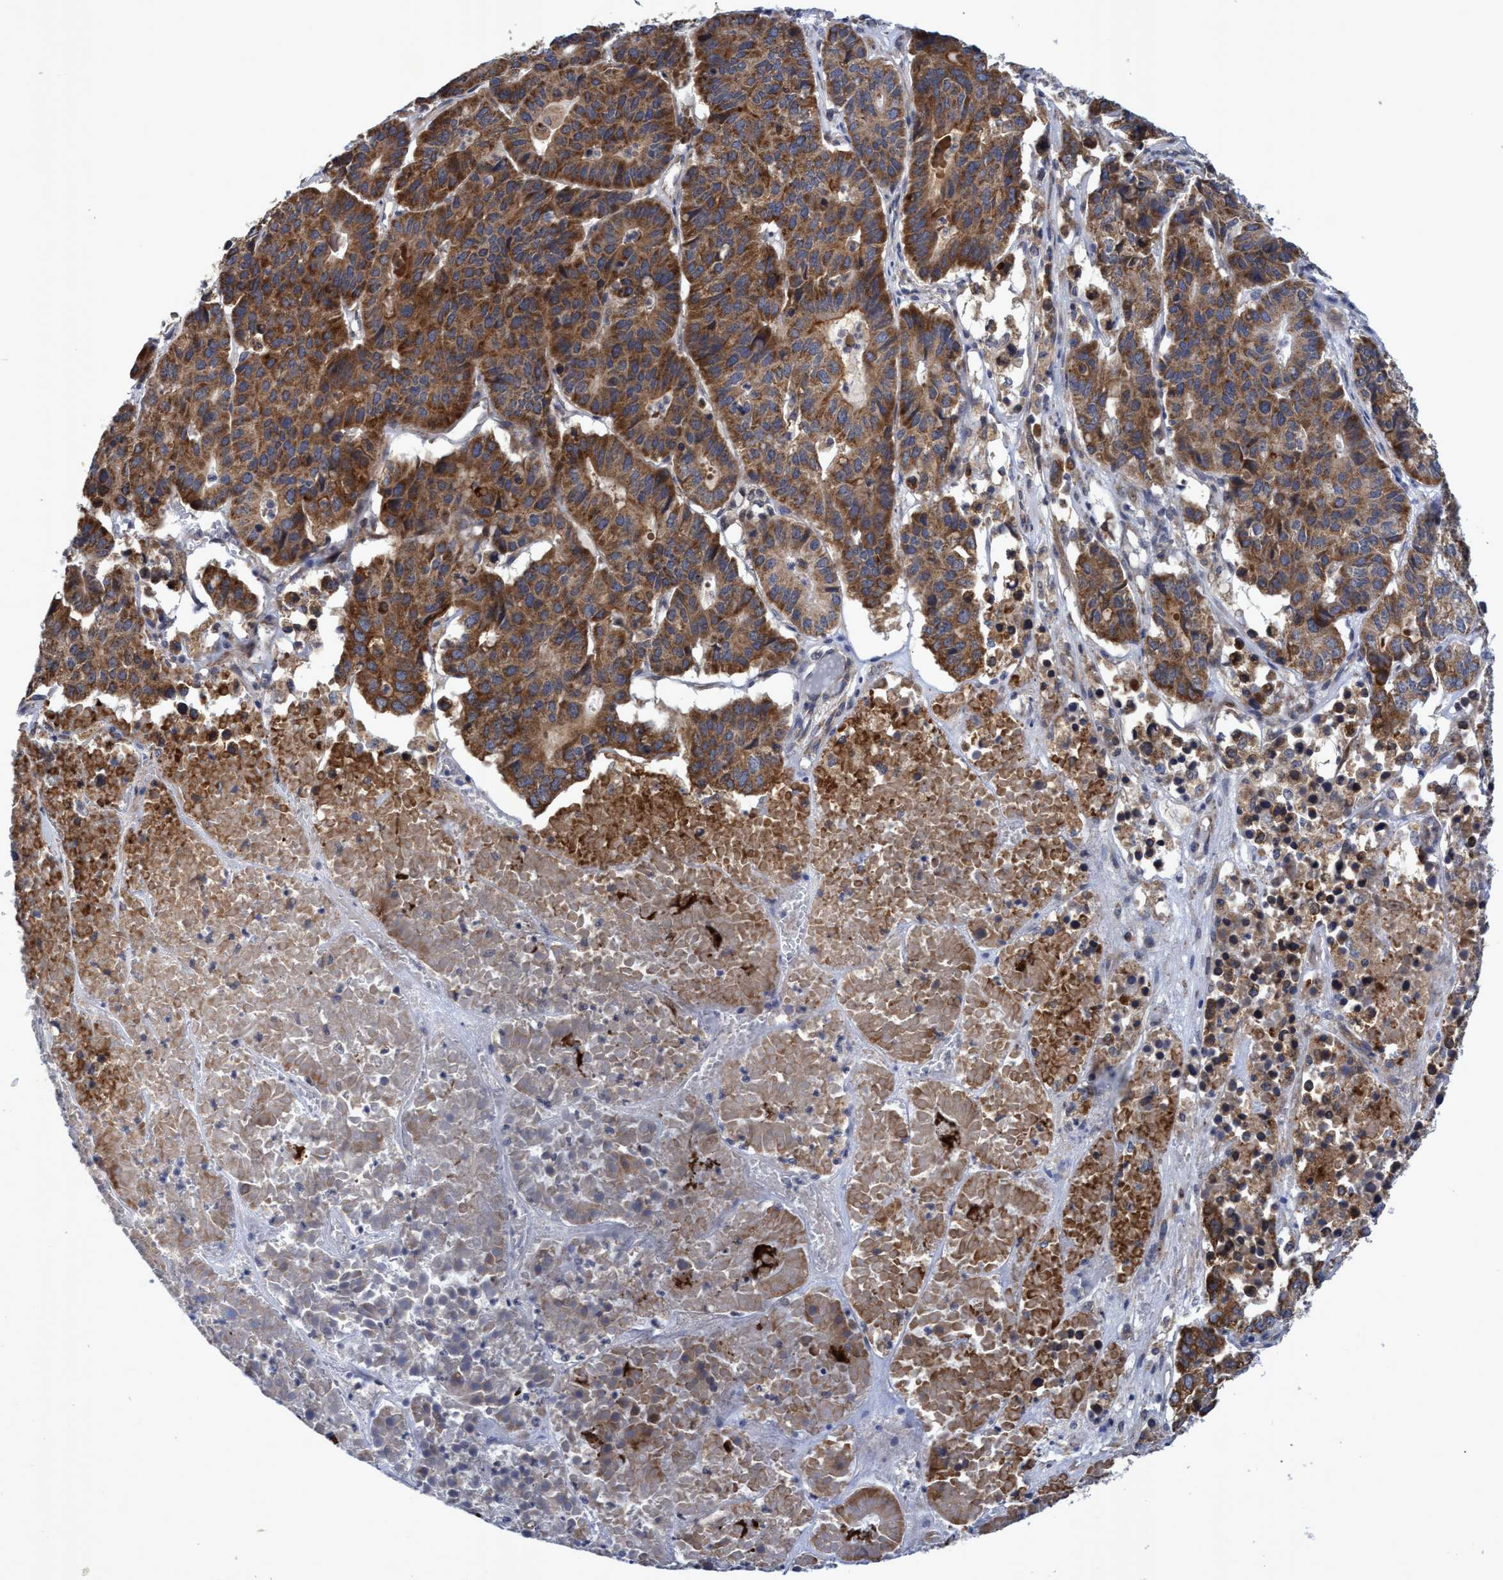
{"staining": {"intensity": "strong", "quantity": ">75%", "location": "cytoplasmic/membranous"}, "tissue": "pancreatic cancer", "cell_type": "Tumor cells", "image_type": "cancer", "snomed": [{"axis": "morphology", "description": "Adenocarcinoma, NOS"}, {"axis": "topography", "description": "Pancreas"}], "caption": "The immunohistochemical stain highlights strong cytoplasmic/membranous positivity in tumor cells of adenocarcinoma (pancreatic) tissue.", "gene": "NAT16", "patient": {"sex": "male", "age": 50}}